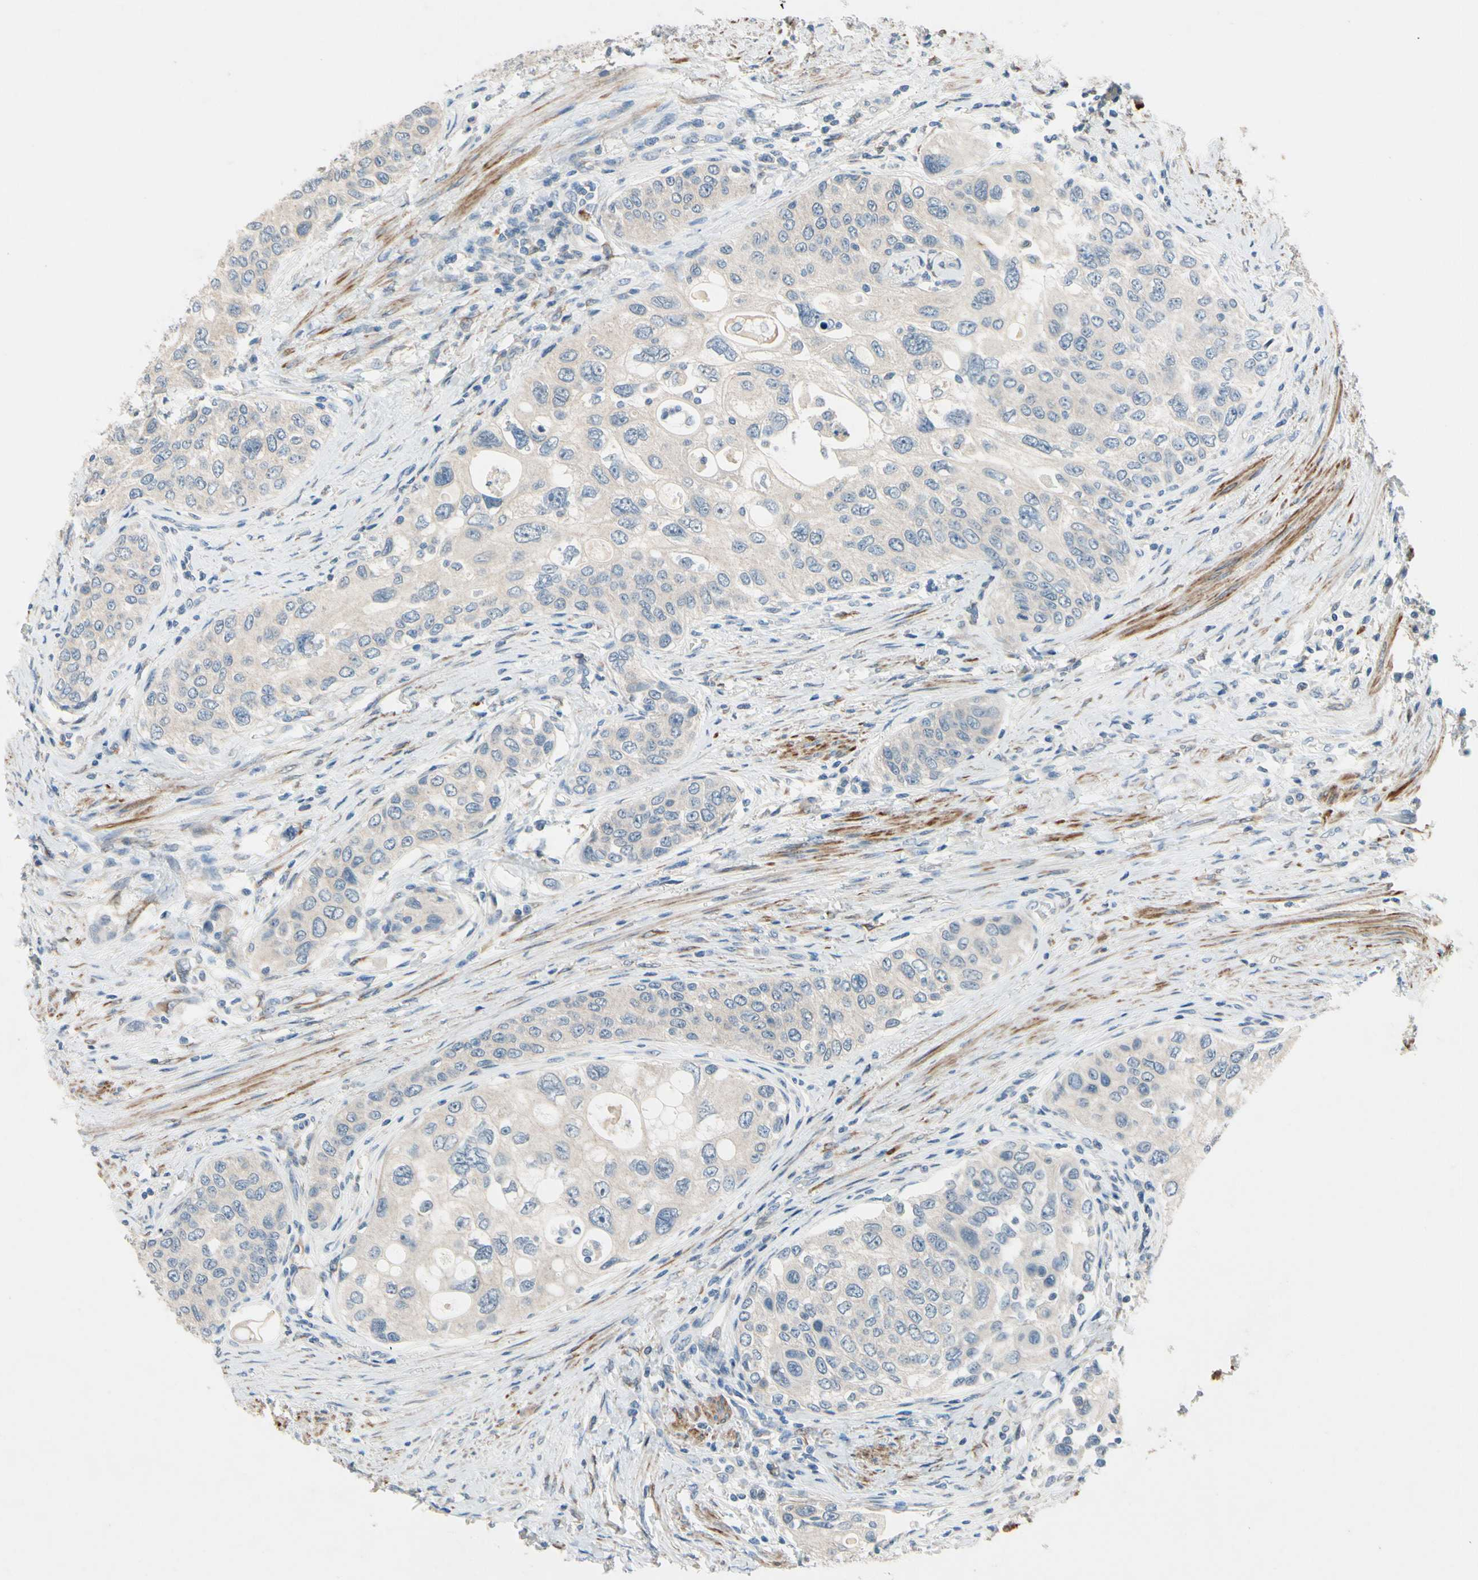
{"staining": {"intensity": "negative", "quantity": "none", "location": "none"}, "tissue": "urothelial cancer", "cell_type": "Tumor cells", "image_type": "cancer", "snomed": [{"axis": "morphology", "description": "Urothelial carcinoma, High grade"}, {"axis": "topography", "description": "Urinary bladder"}], "caption": "Immunohistochemistry (IHC) micrograph of high-grade urothelial carcinoma stained for a protein (brown), which reveals no expression in tumor cells.", "gene": "SLC27A6", "patient": {"sex": "female", "age": 56}}